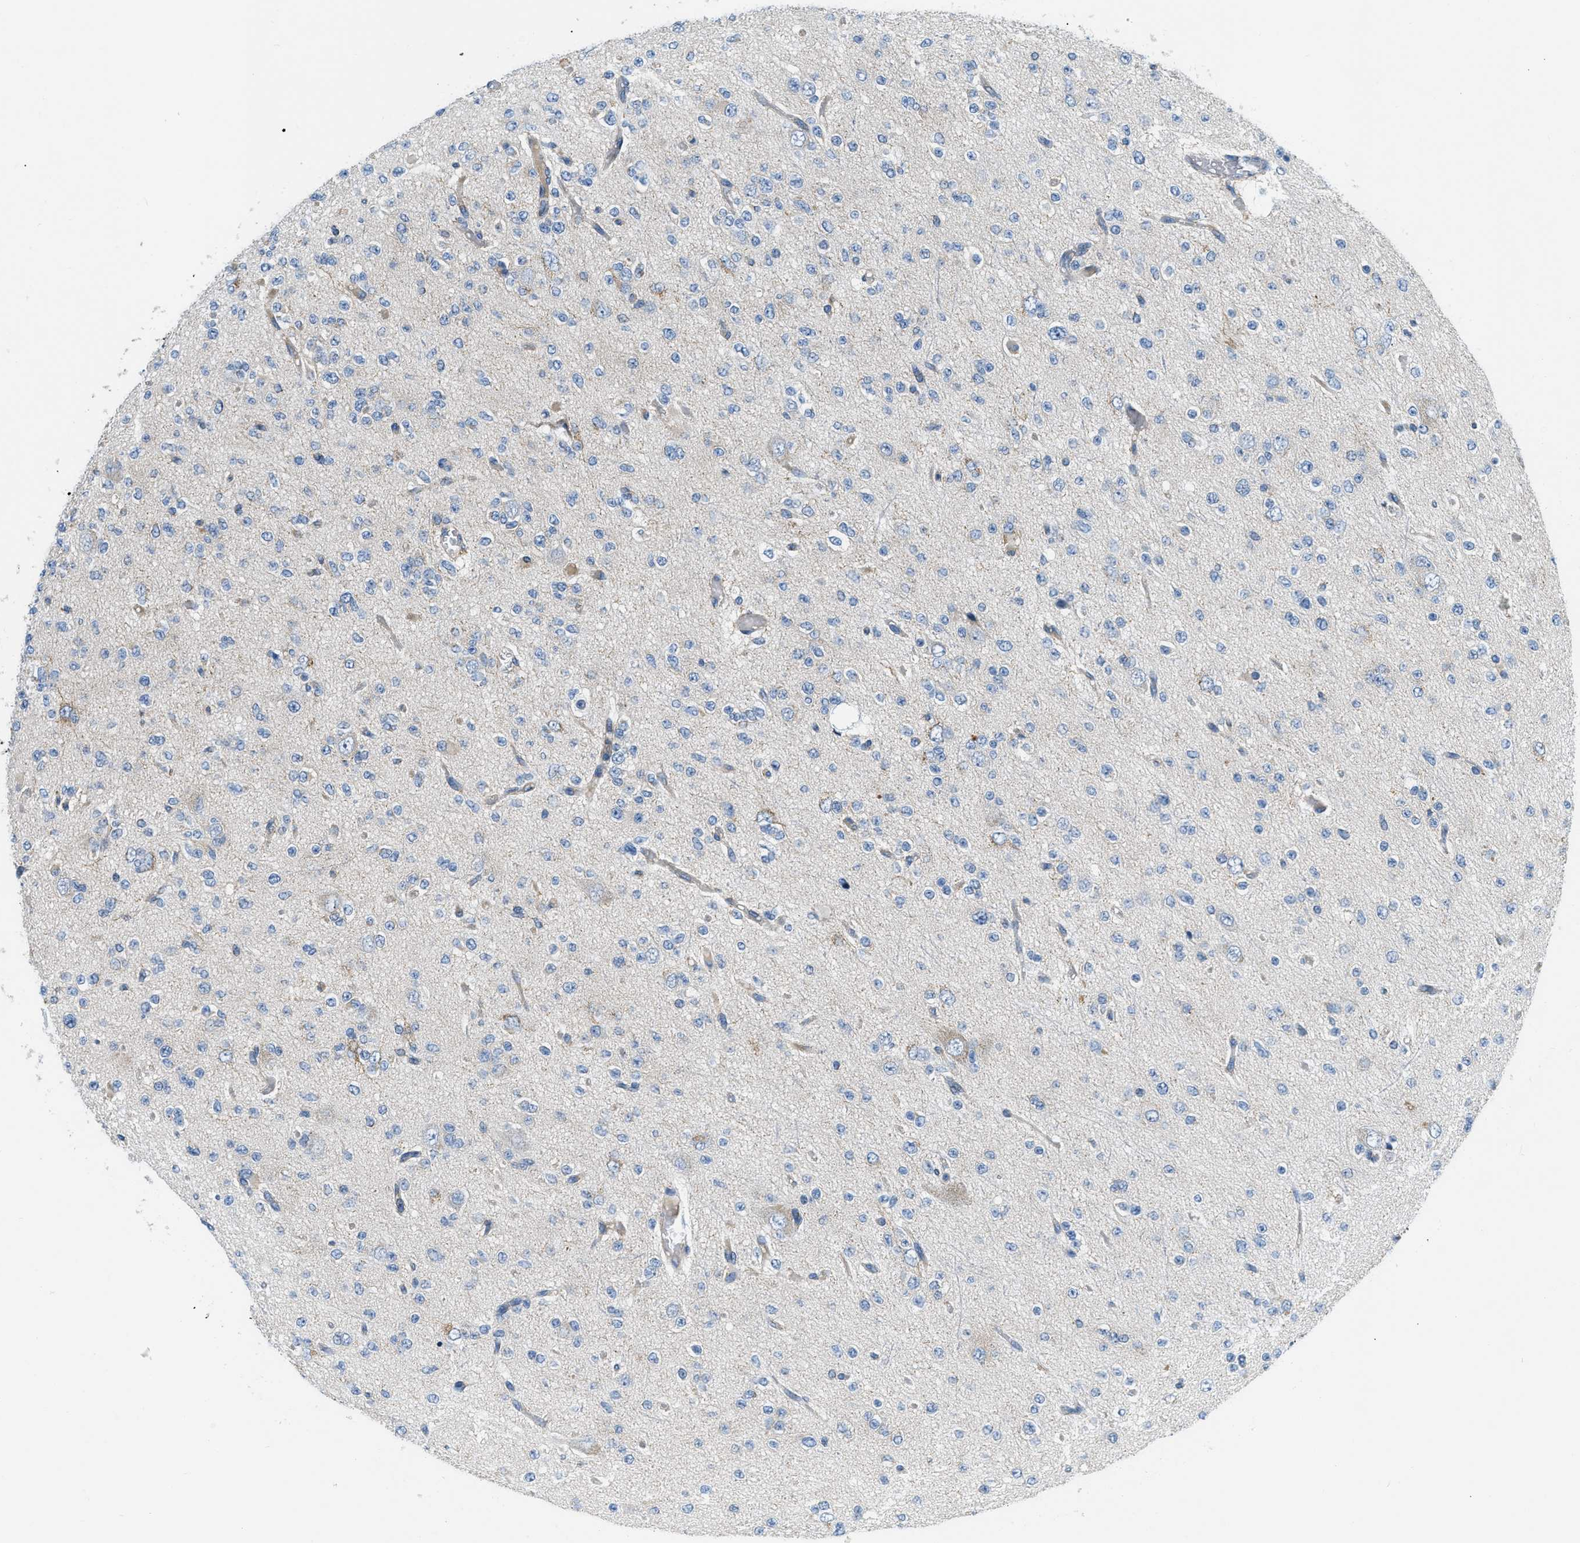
{"staining": {"intensity": "negative", "quantity": "none", "location": "none"}, "tissue": "glioma", "cell_type": "Tumor cells", "image_type": "cancer", "snomed": [{"axis": "morphology", "description": "Glioma, malignant, Low grade"}, {"axis": "topography", "description": "Brain"}], "caption": "An IHC image of glioma is shown. There is no staining in tumor cells of glioma.", "gene": "ACADVL", "patient": {"sex": "male", "age": 38}}